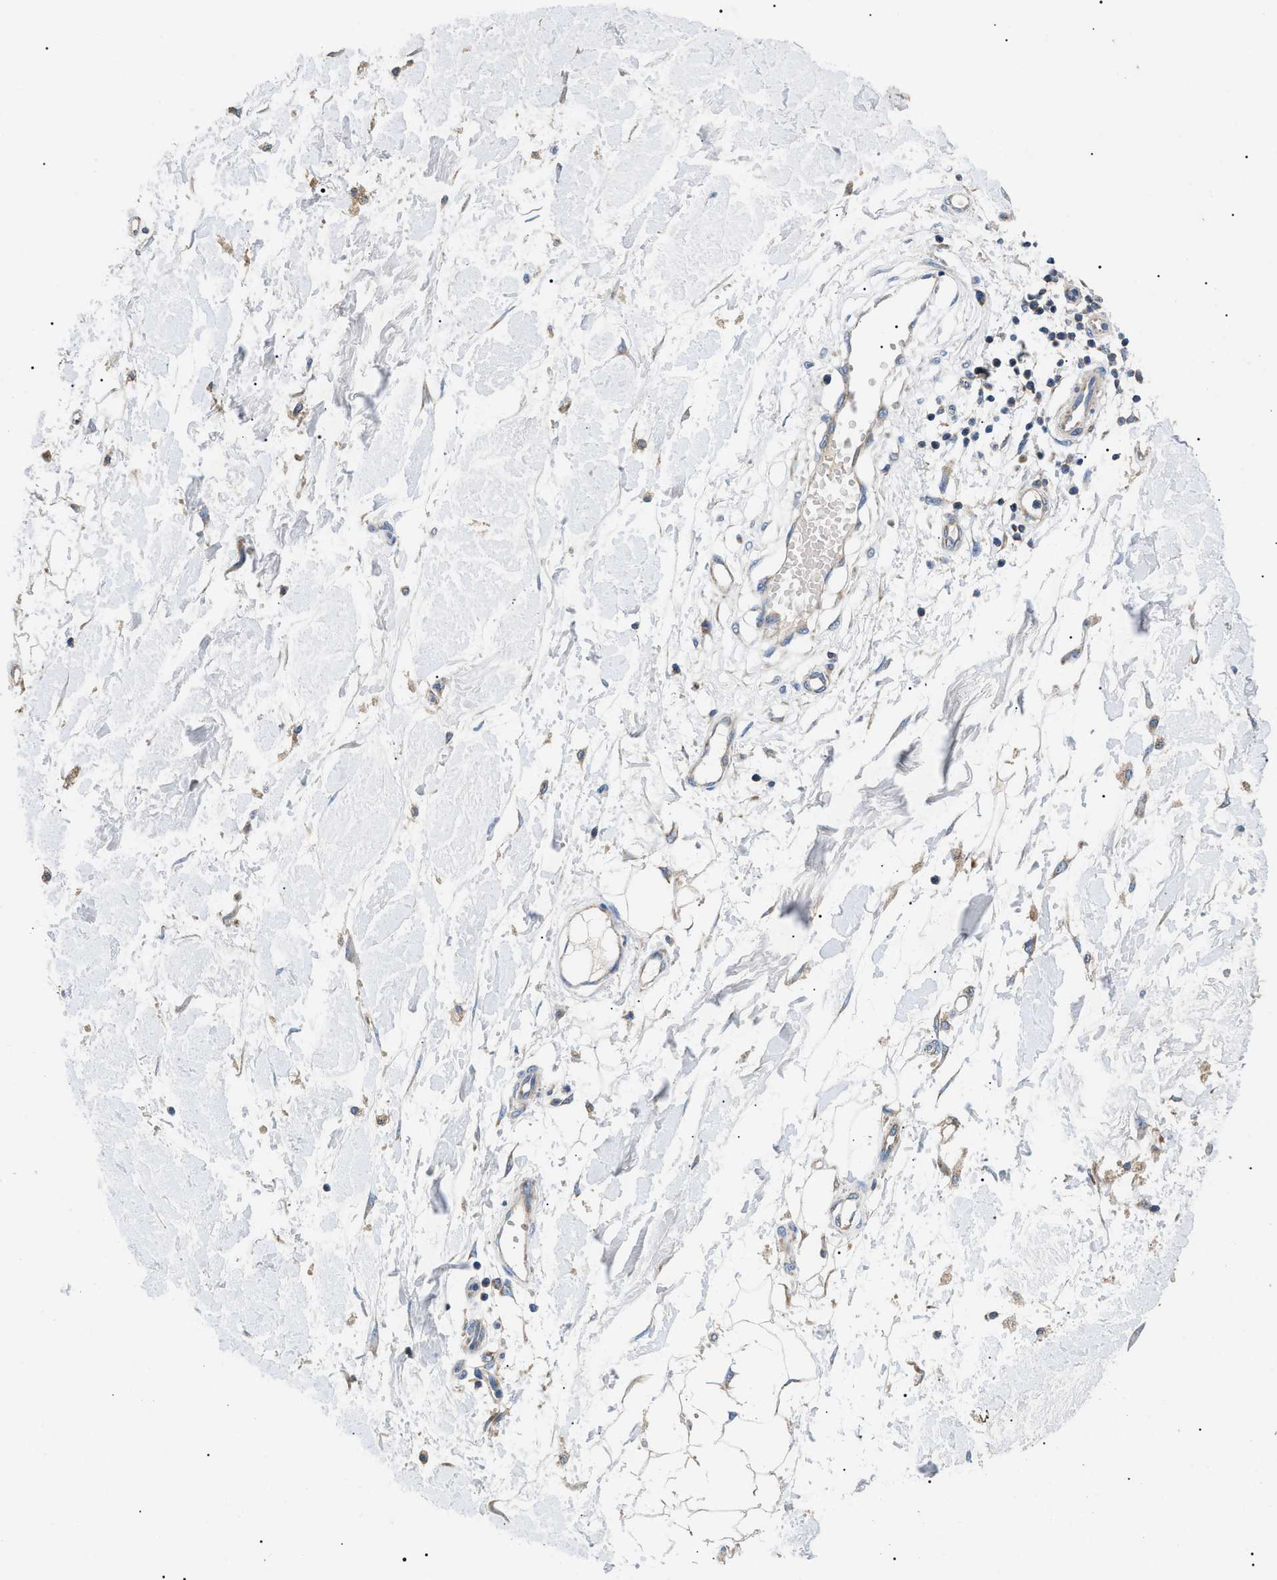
{"staining": {"intensity": "weak", "quantity": "25%-75%", "location": "cytoplasmic/membranous"}, "tissue": "adipose tissue", "cell_type": "Adipocytes", "image_type": "normal", "snomed": [{"axis": "morphology", "description": "Normal tissue, NOS"}, {"axis": "morphology", "description": "Squamous cell carcinoma, NOS"}, {"axis": "topography", "description": "Skin"}, {"axis": "topography", "description": "Peripheral nerve tissue"}], "caption": "This histopathology image displays immunohistochemistry (IHC) staining of normal adipose tissue, with low weak cytoplasmic/membranous expression in approximately 25%-75% of adipocytes.", "gene": "TOMM6", "patient": {"sex": "male", "age": 83}}